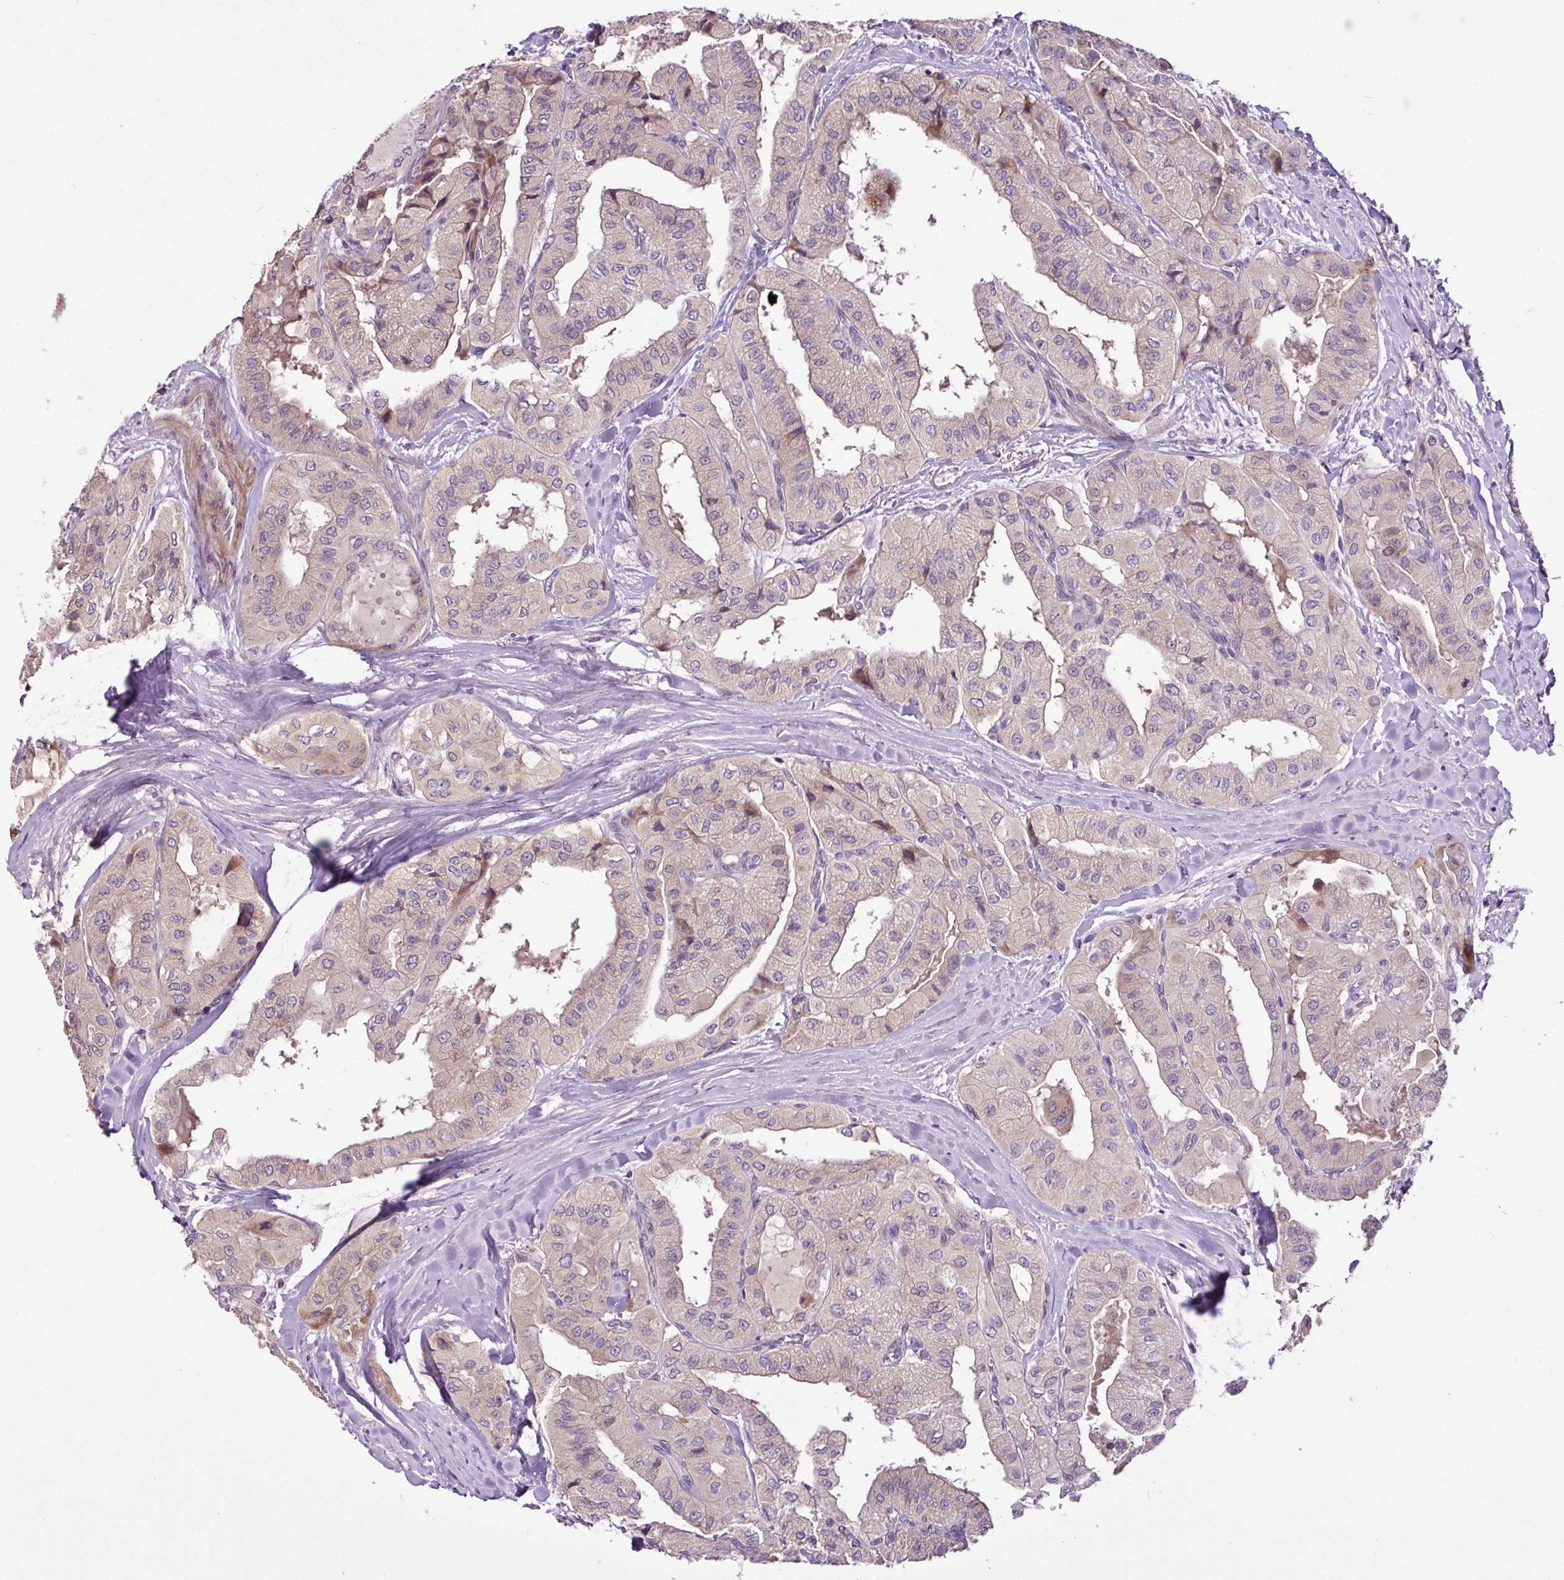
{"staining": {"intensity": "weak", "quantity": "<25%", "location": "cytoplasmic/membranous"}, "tissue": "thyroid cancer", "cell_type": "Tumor cells", "image_type": "cancer", "snomed": [{"axis": "morphology", "description": "Papillary adenocarcinoma, NOS"}, {"axis": "topography", "description": "Thyroid gland"}], "caption": "A high-resolution micrograph shows IHC staining of papillary adenocarcinoma (thyroid), which reveals no significant staining in tumor cells. (DAB immunohistochemistry (IHC), high magnification).", "gene": "ZNF266", "patient": {"sex": "female", "age": 59}}